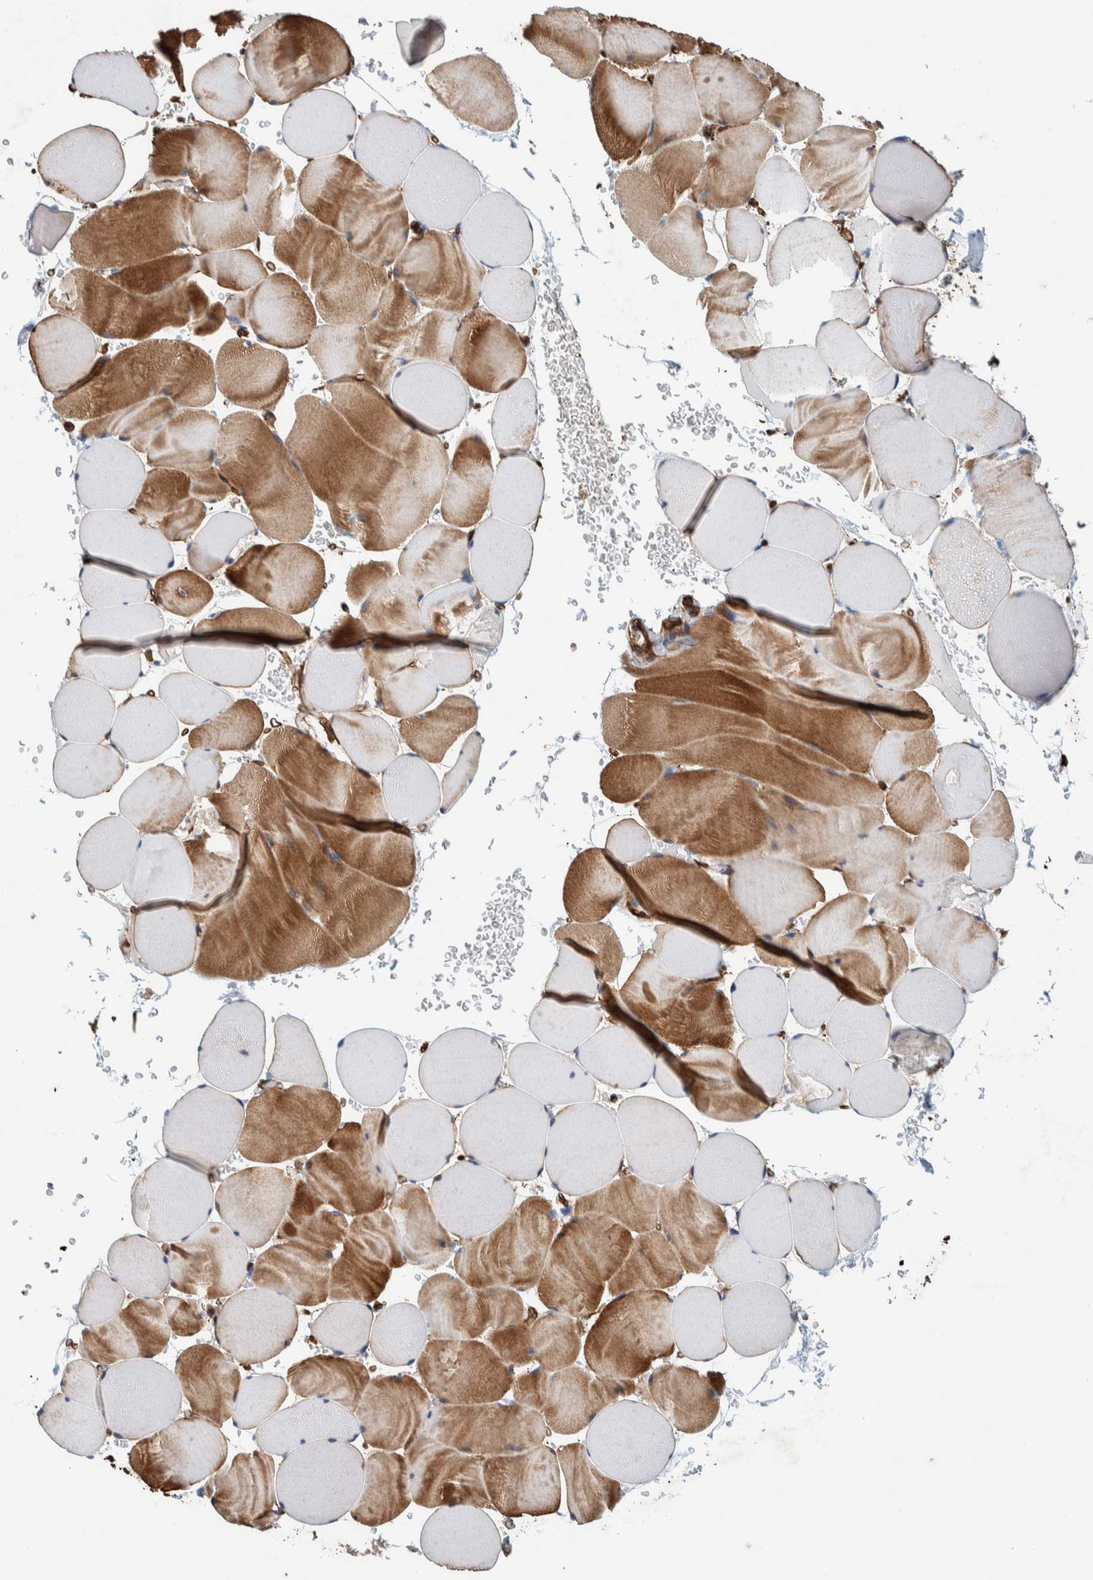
{"staining": {"intensity": "moderate", "quantity": ">75%", "location": "cytoplasmic/membranous"}, "tissue": "skeletal muscle", "cell_type": "Myocytes", "image_type": "normal", "snomed": [{"axis": "morphology", "description": "Normal tissue, NOS"}, {"axis": "topography", "description": "Skeletal muscle"}], "caption": "A brown stain labels moderate cytoplasmic/membranous staining of a protein in myocytes of normal human skeletal muscle.", "gene": "PKD1L1", "patient": {"sex": "male", "age": 62}}